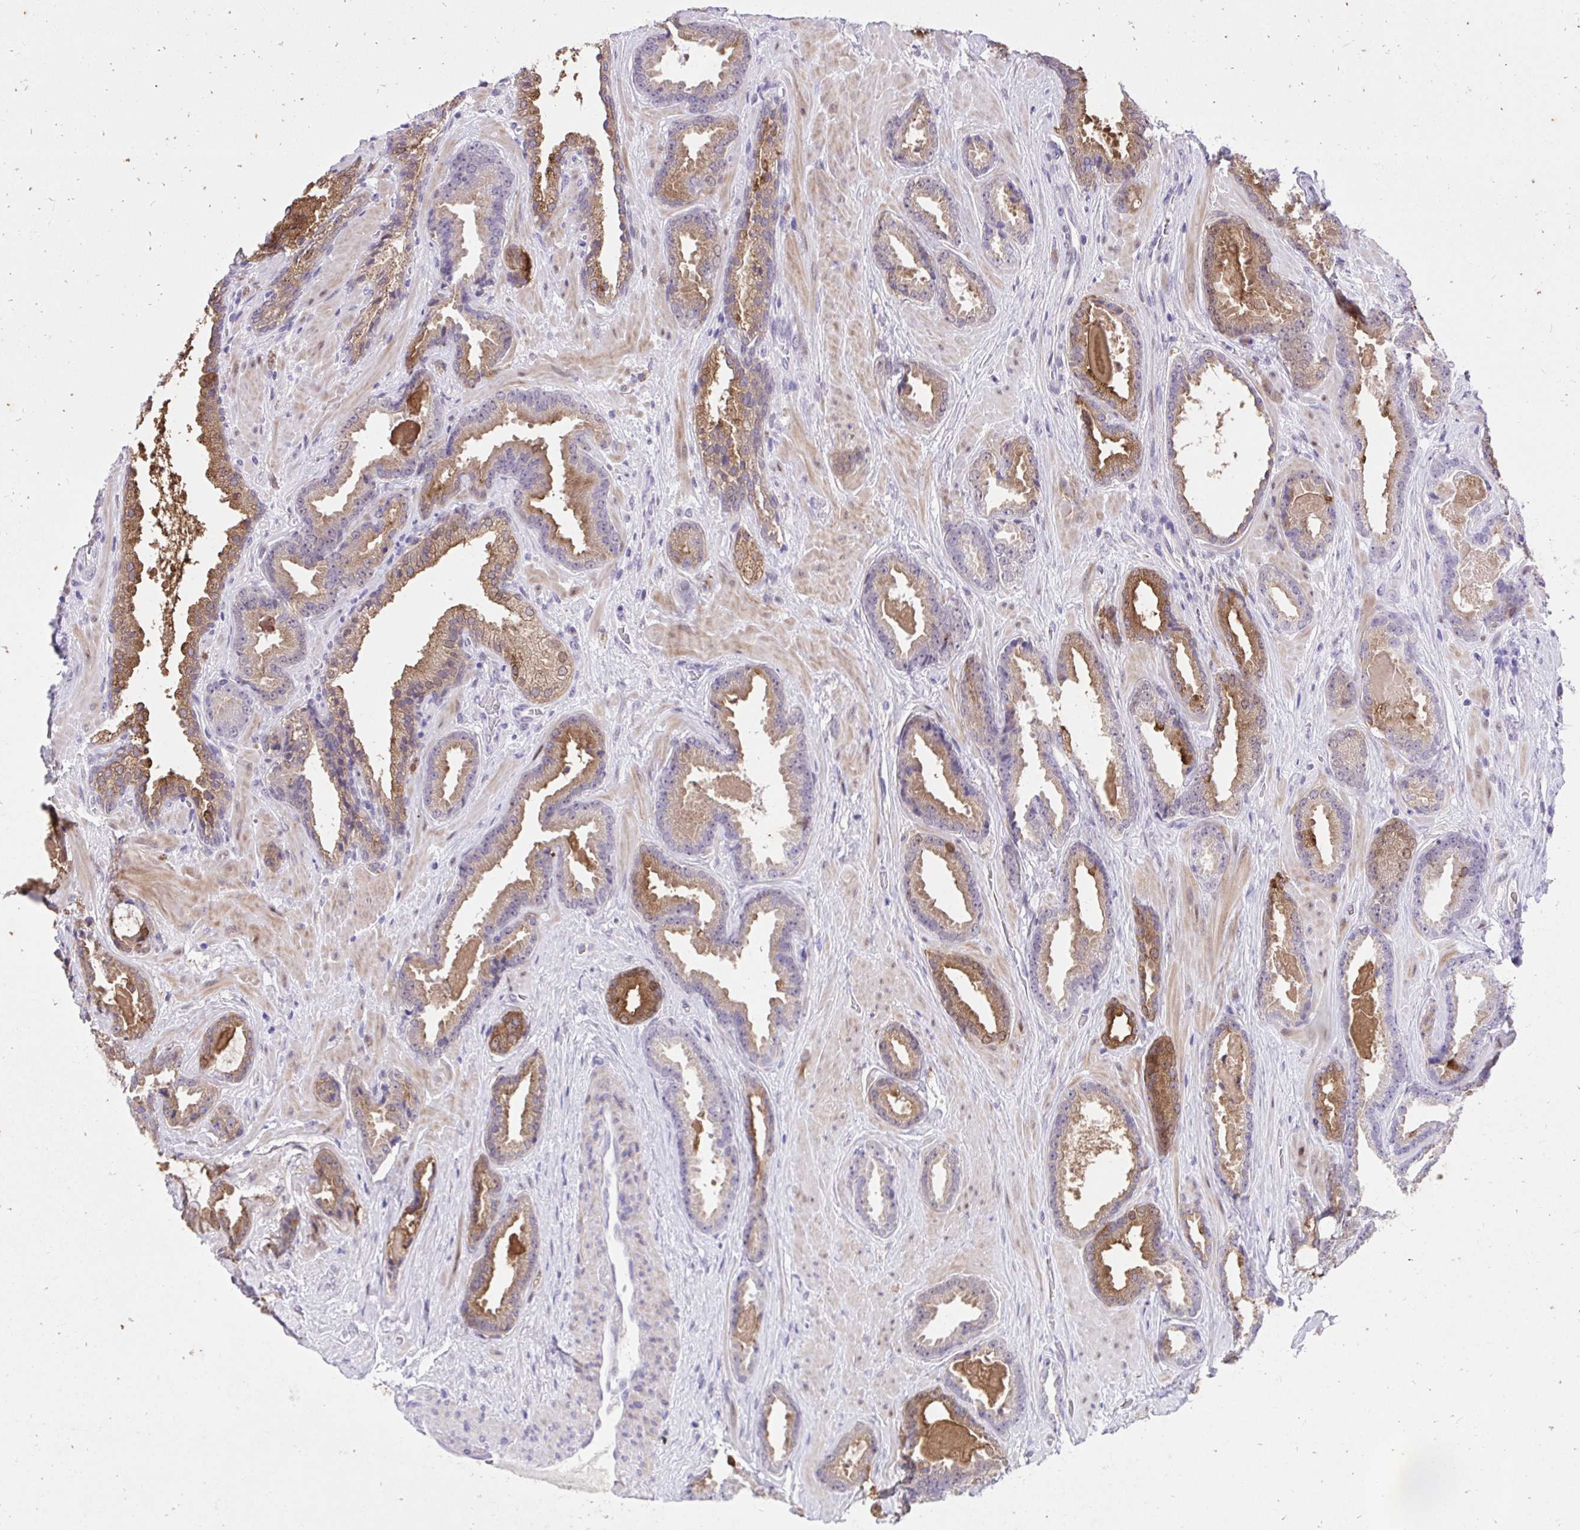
{"staining": {"intensity": "moderate", "quantity": ">75%", "location": "cytoplasmic/membranous"}, "tissue": "prostate cancer", "cell_type": "Tumor cells", "image_type": "cancer", "snomed": [{"axis": "morphology", "description": "Adenocarcinoma, Low grade"}, {"axis": "topography", "description": "Prostate"}], "caption": "The immunohistochemical stain highlights moderate cytoplasmic/membranous positivity in tumor cells of low-grade adenocarcinoma (prostate) tissue.", "gene": "KLK1", "patient": {"sex": "male", "age": 62}}